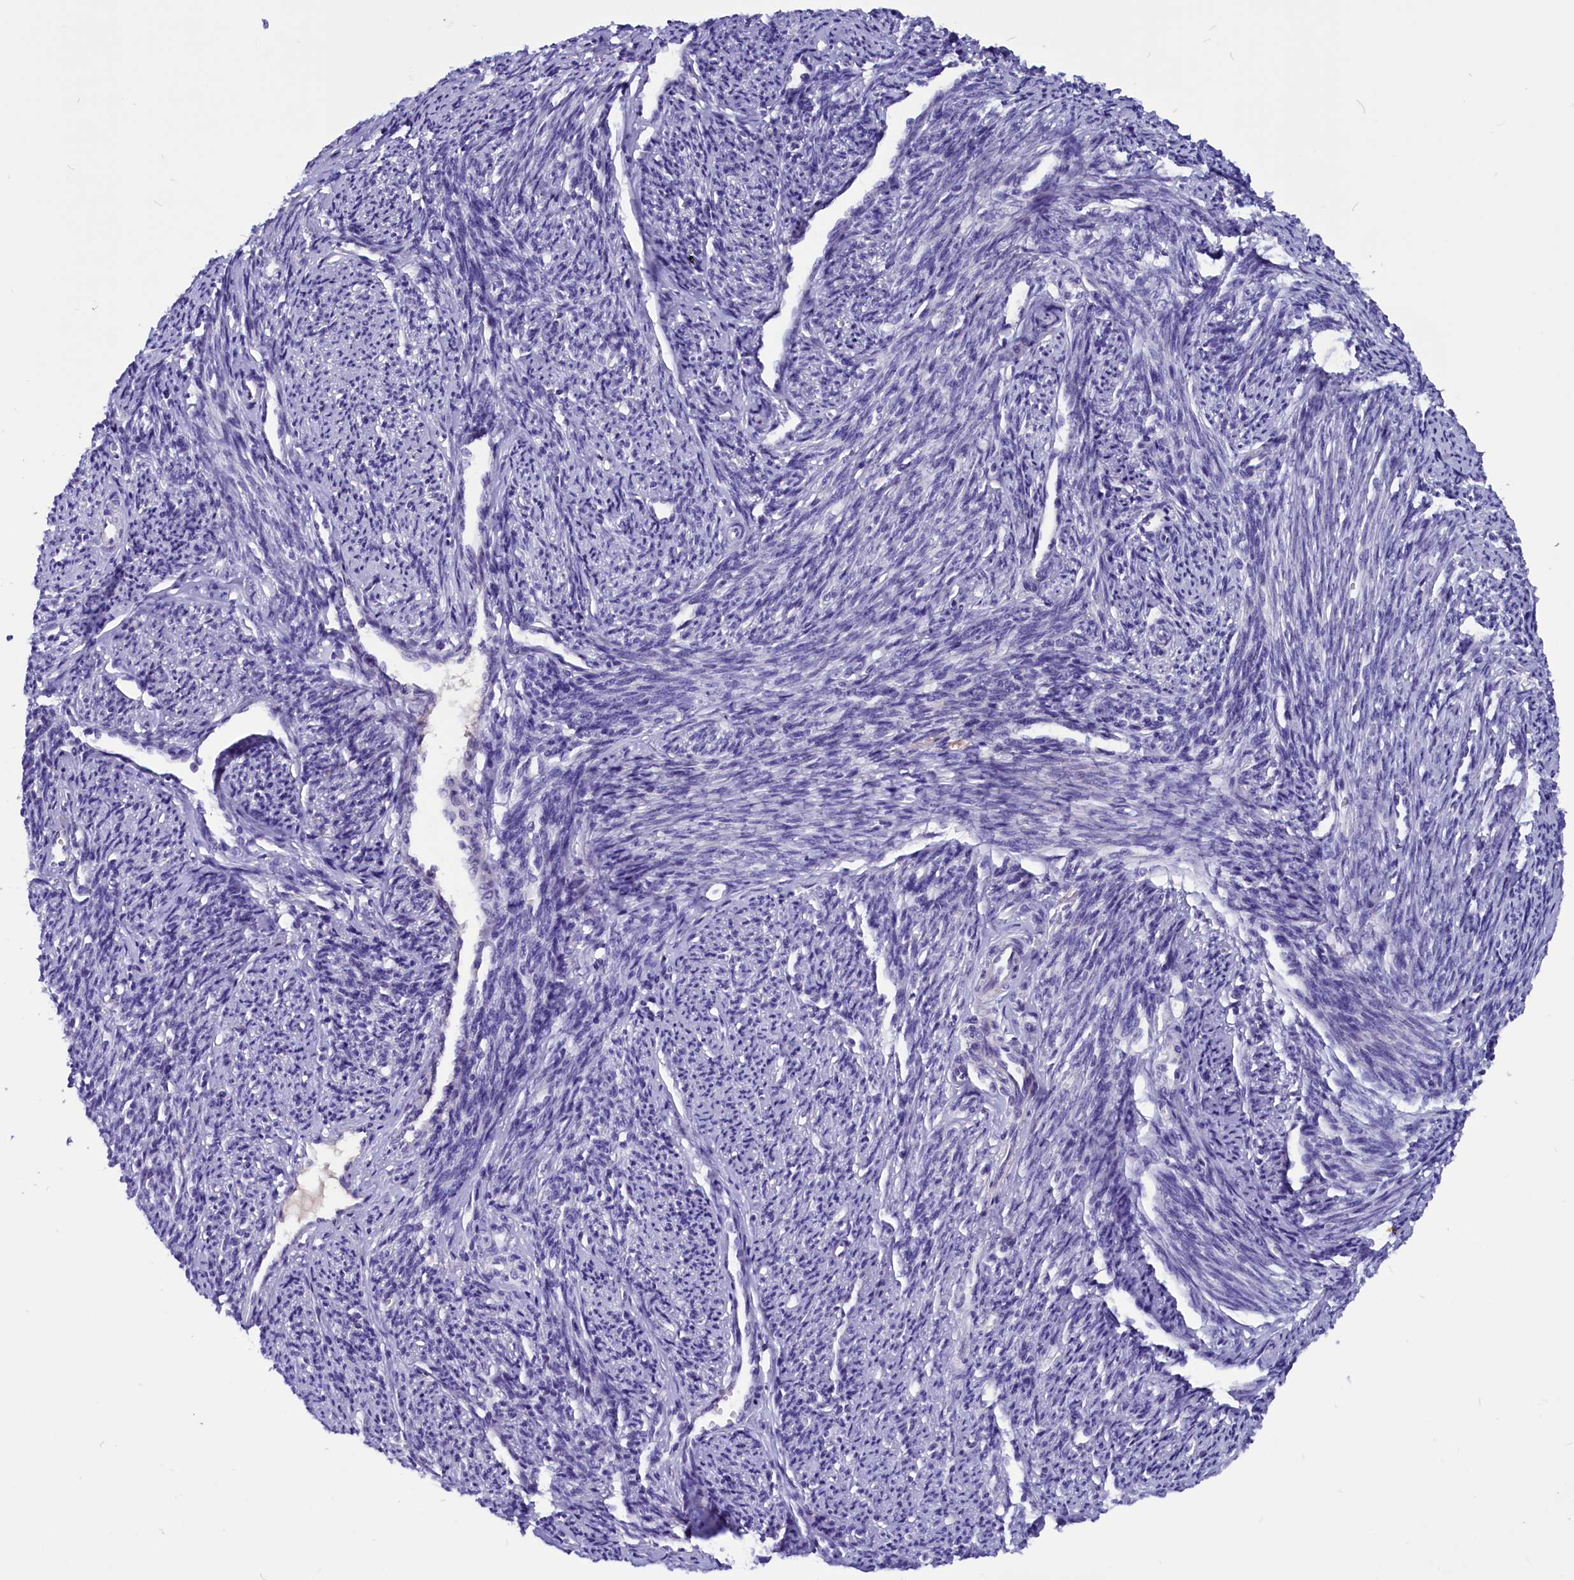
{"staining": {"intensity": "negative", "quantity": "none", "location": "none"}, "tissue": "smooth muscle", "cell_type": "Smooth muscle cells", "image_type": "normal", "snomed": [{"axis": "morphology", "description": "Normal tissue, NOS"}, {"axis": "topography", "description": "Smooth muscle"}, {"axis": "topography", "description": "Uterus"}], "caption": "An IHC micrograph of normal smooth muscle is shown. There is no staining in smooth muscle cells of smooth muscle. (DAB (3,3'-diaminobenzidine) IHC visualized using brightfield microscopy, high magnification).", "gene": "CCBE1", "patient": {"sex": "female", "age": 59}}